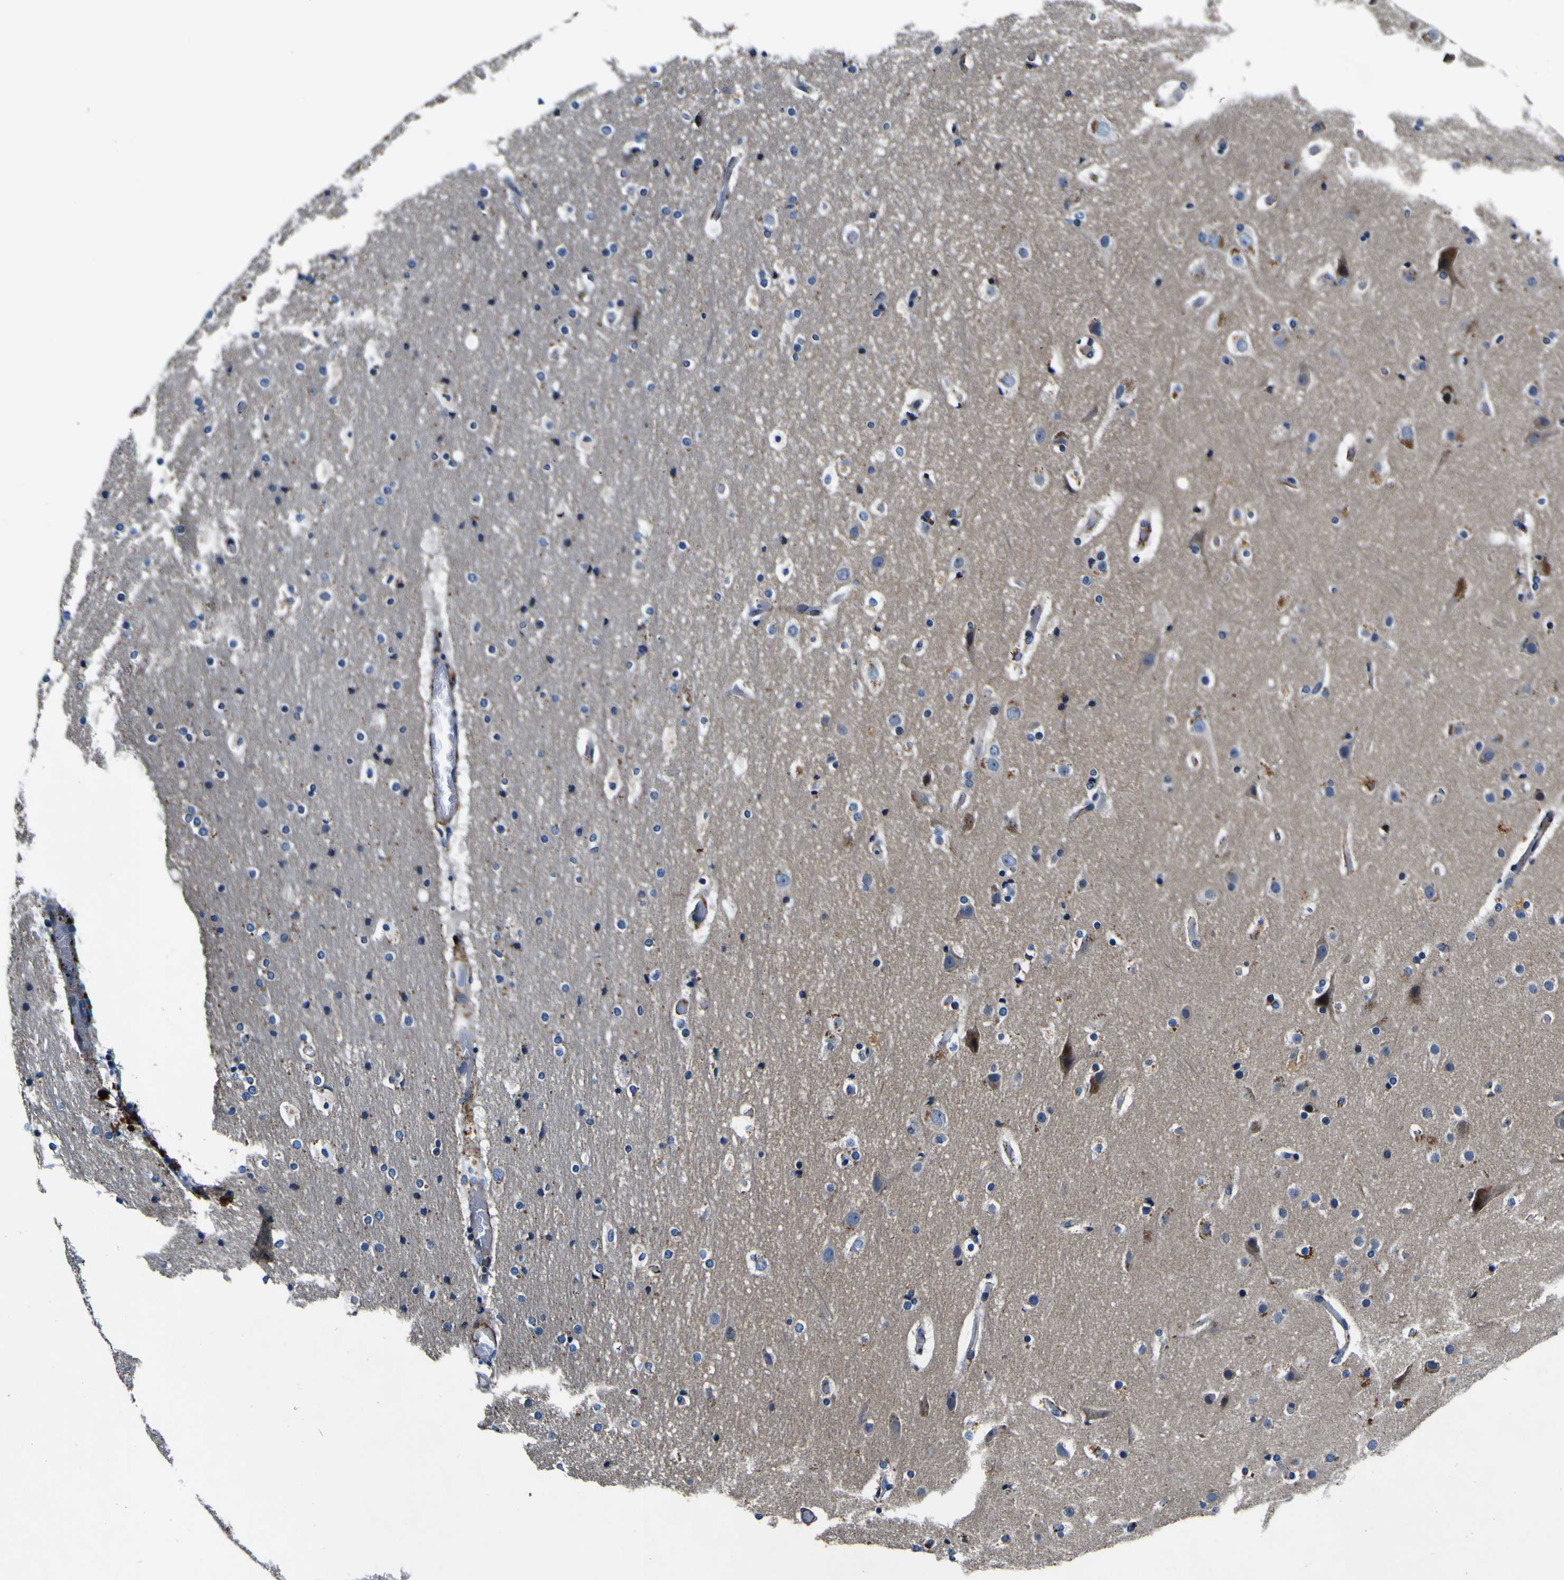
{"staining": {"intensity": "moderate", "quantity": "<25%", "location": "cytoplasmic/membranous"}, "tissue": "cerebral cortex", "cell_type": "Endothelial cells", "image_type": "normal", "snomed": [{"axis": "morphology", "description": "Normal tissue, NOS"}, {"axis": "topography", "description": "Cerebral cortex"}], "caption": "IHC image of benign cerebral cortex: cerebral cortex stained using IHC shows low levels of moderate protein expression localized specifically in the cytoplasmic/membranous of endothelial cells, appearing as a cytoplasmic/membranous brown color.", "gene": "AGAP3", "patient": {"sex": "male", "age": 57}}